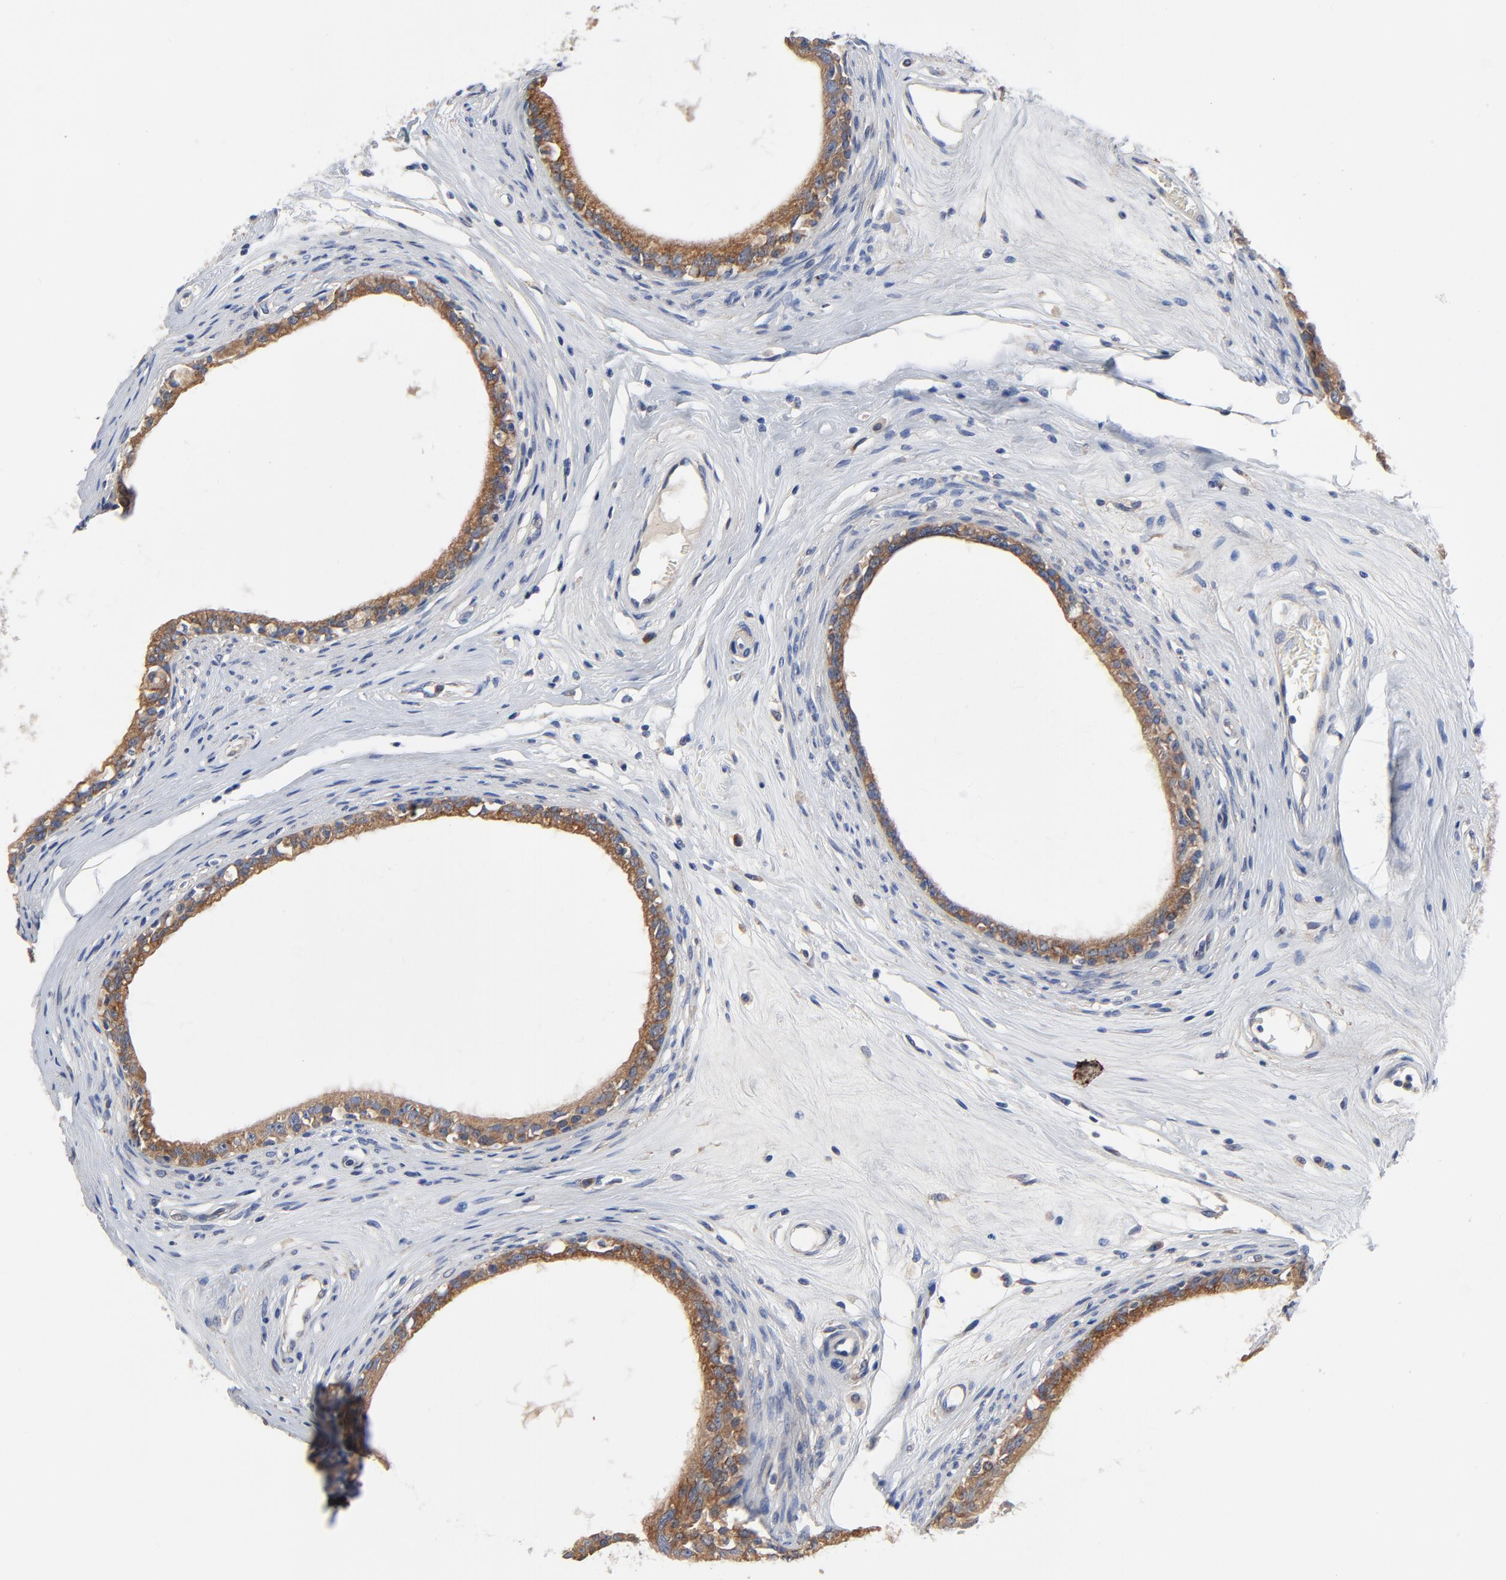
{"staining": {"intensity": "strong", "quantity": ">75%", "location": "cytoplasmic/membranous"}, "tissue": "epididymis", "cell_type": "Glandular cells", "image_type": "normal", "snomed": [{"axis": "morphology", "description": "Normal tissue, NOS"}, {"axis": "morphology", "description": "Inflammation, NOS"}, {"axis": "topography", "description": "Epididymis"}], "caption": "Immunohistochemistry (IHC) (DAB) staining of benign human epididymis exhibits strong cytoplasmic/membranous protein positivity in approximately >75% of glandular cells.", "gene": "VAV2", "patient": {"sex": "male", "age": 84}}